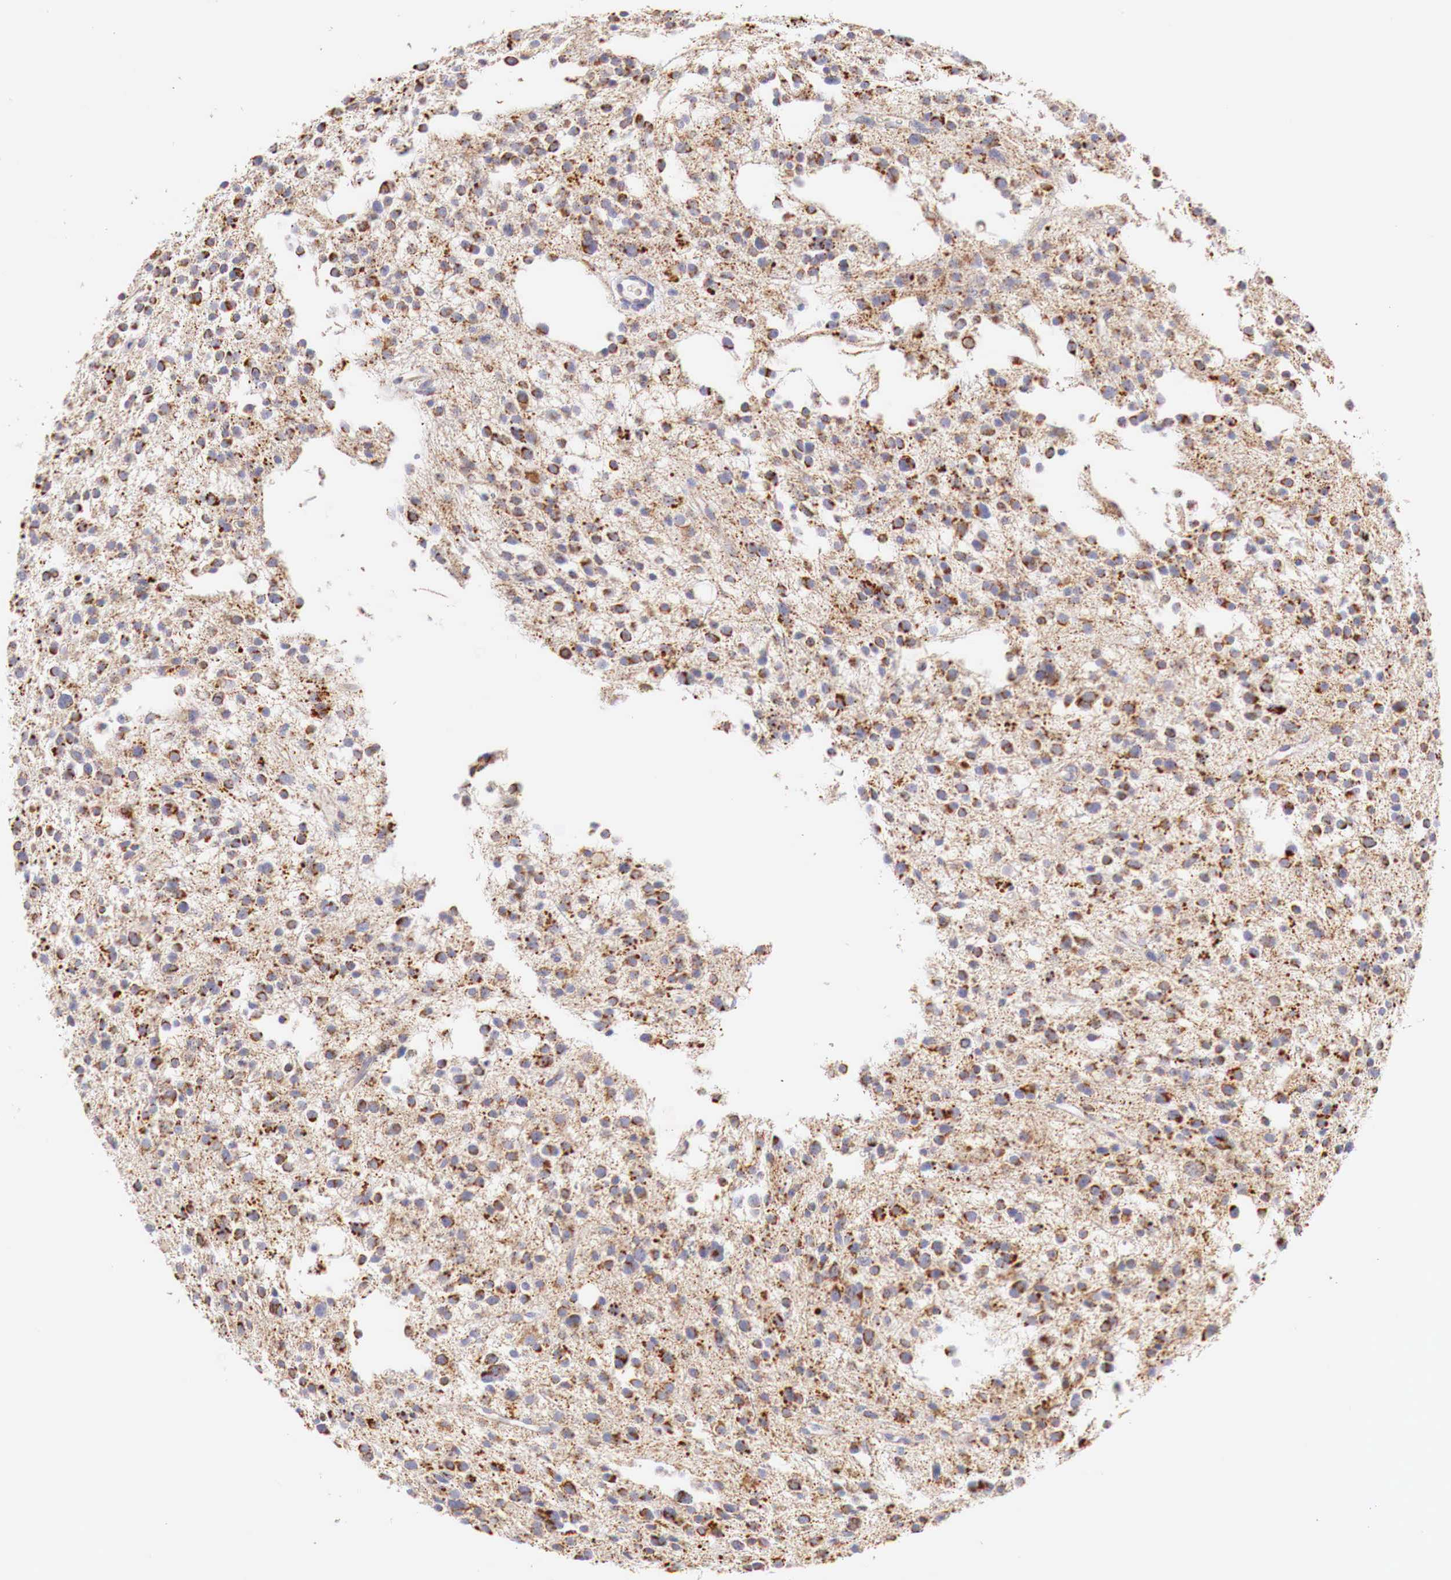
{"staining": {"intensity": "moderate", "quantity": "25%-75%", "location": "cytoplasmic/membranous"}, "tissue": "glioma", "cell_type": "Tumor cells", "image_type": "cancer", "snomed": [{"axis": "morphology", "description": "Glioma, malignant, Low grade"}, {"axis": "topography", "description": "Brain"}], "caption": "Protein staining shows moderate cytoplasmic/membranous staining in about 25%-75% of tumor cells in glioma.", "gene": "IDH3G", "patient": {"sex": "female", "age": 36}}